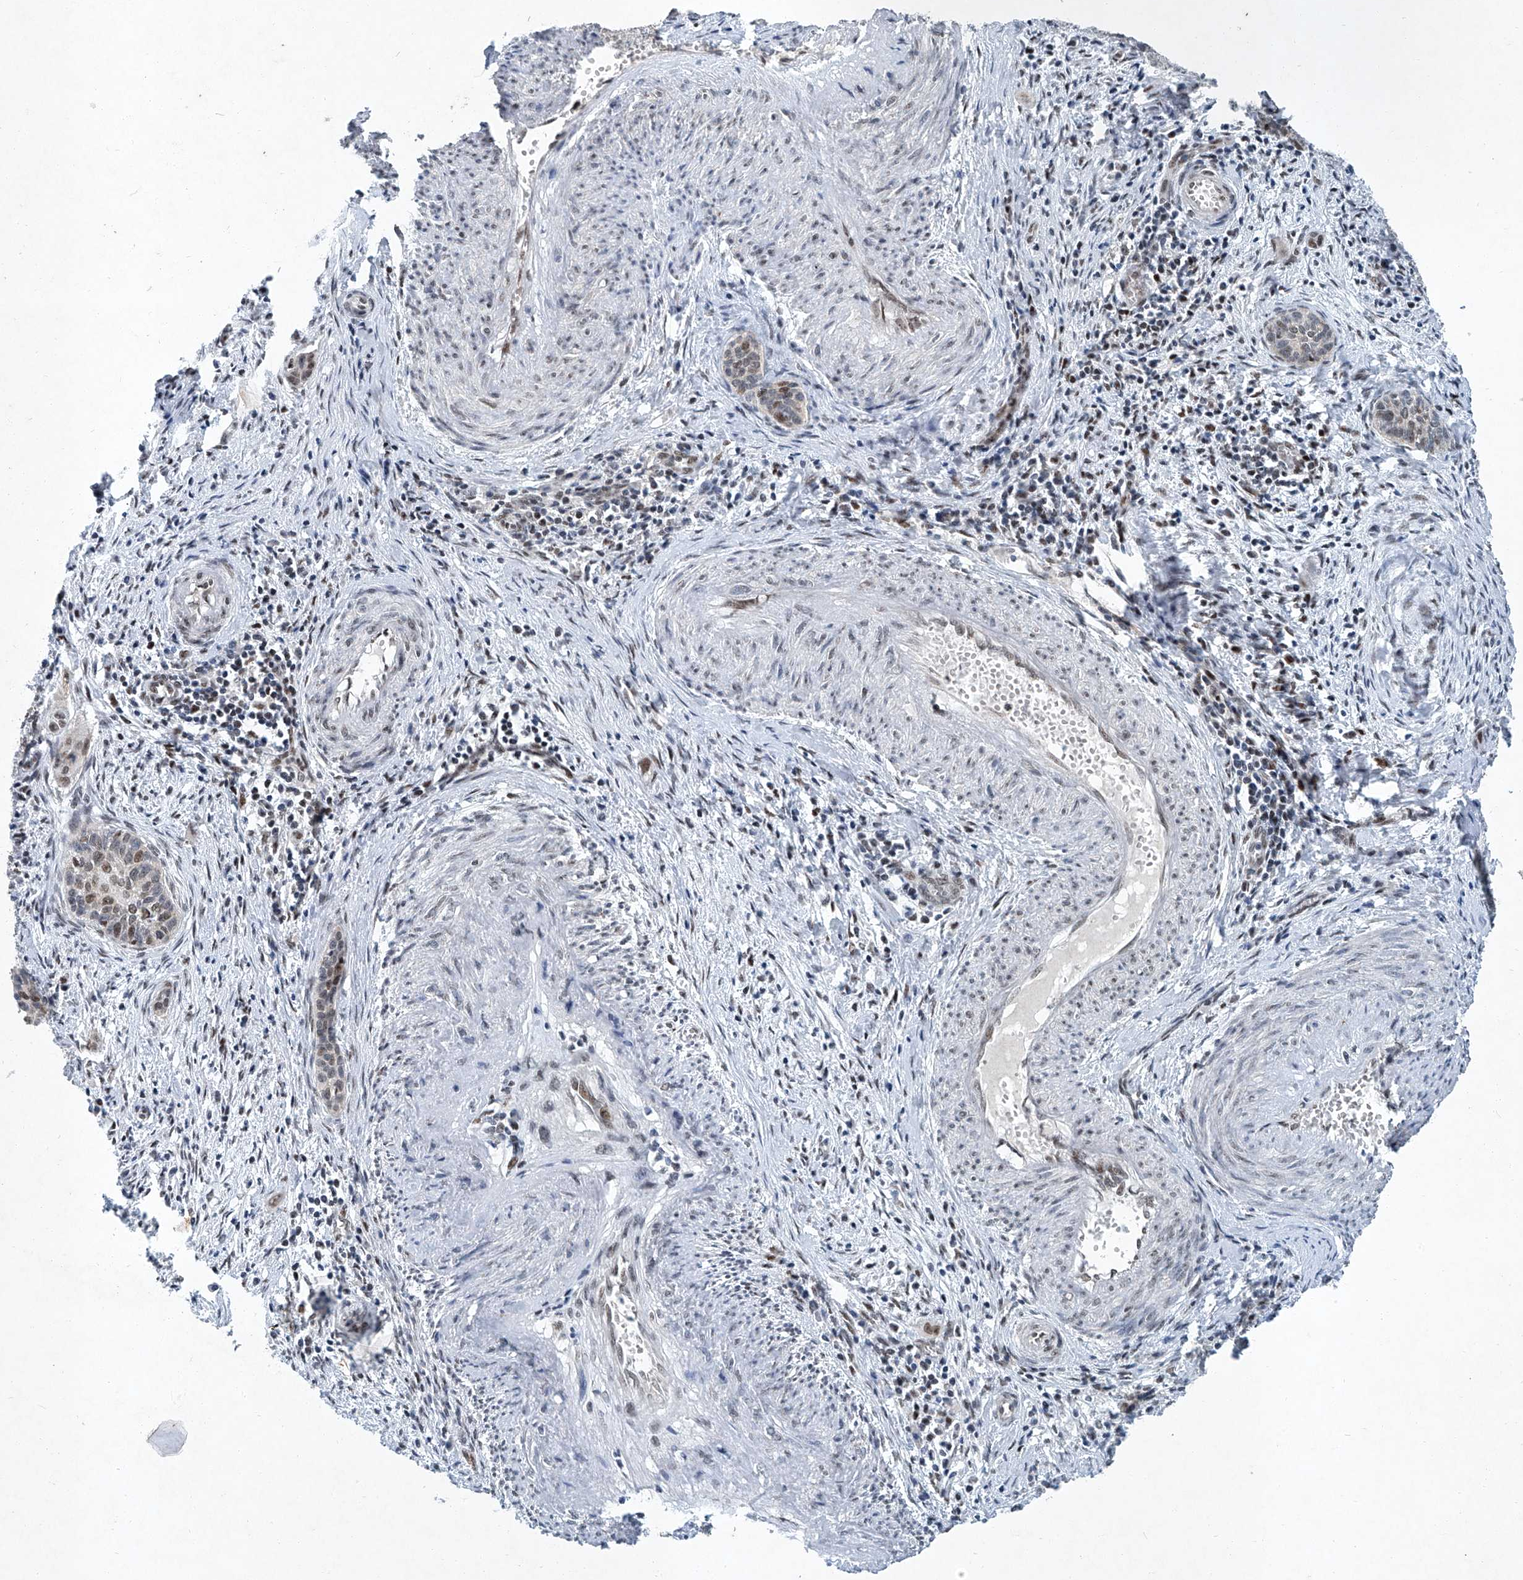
{"staining": {"intensity": "moderate", "quantity": "25%-75%", "location": "nuclear"}, "tissue": "cervical cancer", "cell_type": "Tumor cells", "image_type": "cancer", "snomed": [{"axis": "morphology", "description": "Squamous cell carcinoma, NOS"}, {"axis": "topography", "description": "Cervix"}], "caption": "Moderate nuclear staining is identified in about 25%-75% of tumor cells in squamous cell carcinoma (cervical). Using DAB (3,3'-diaminobenzidine) (brown) and hematoxylin (blue) stains, captured at high magnification using brightfield microscopy.", "gene": "TFDP1", "patient": {"sex": "female", "age": 33}}